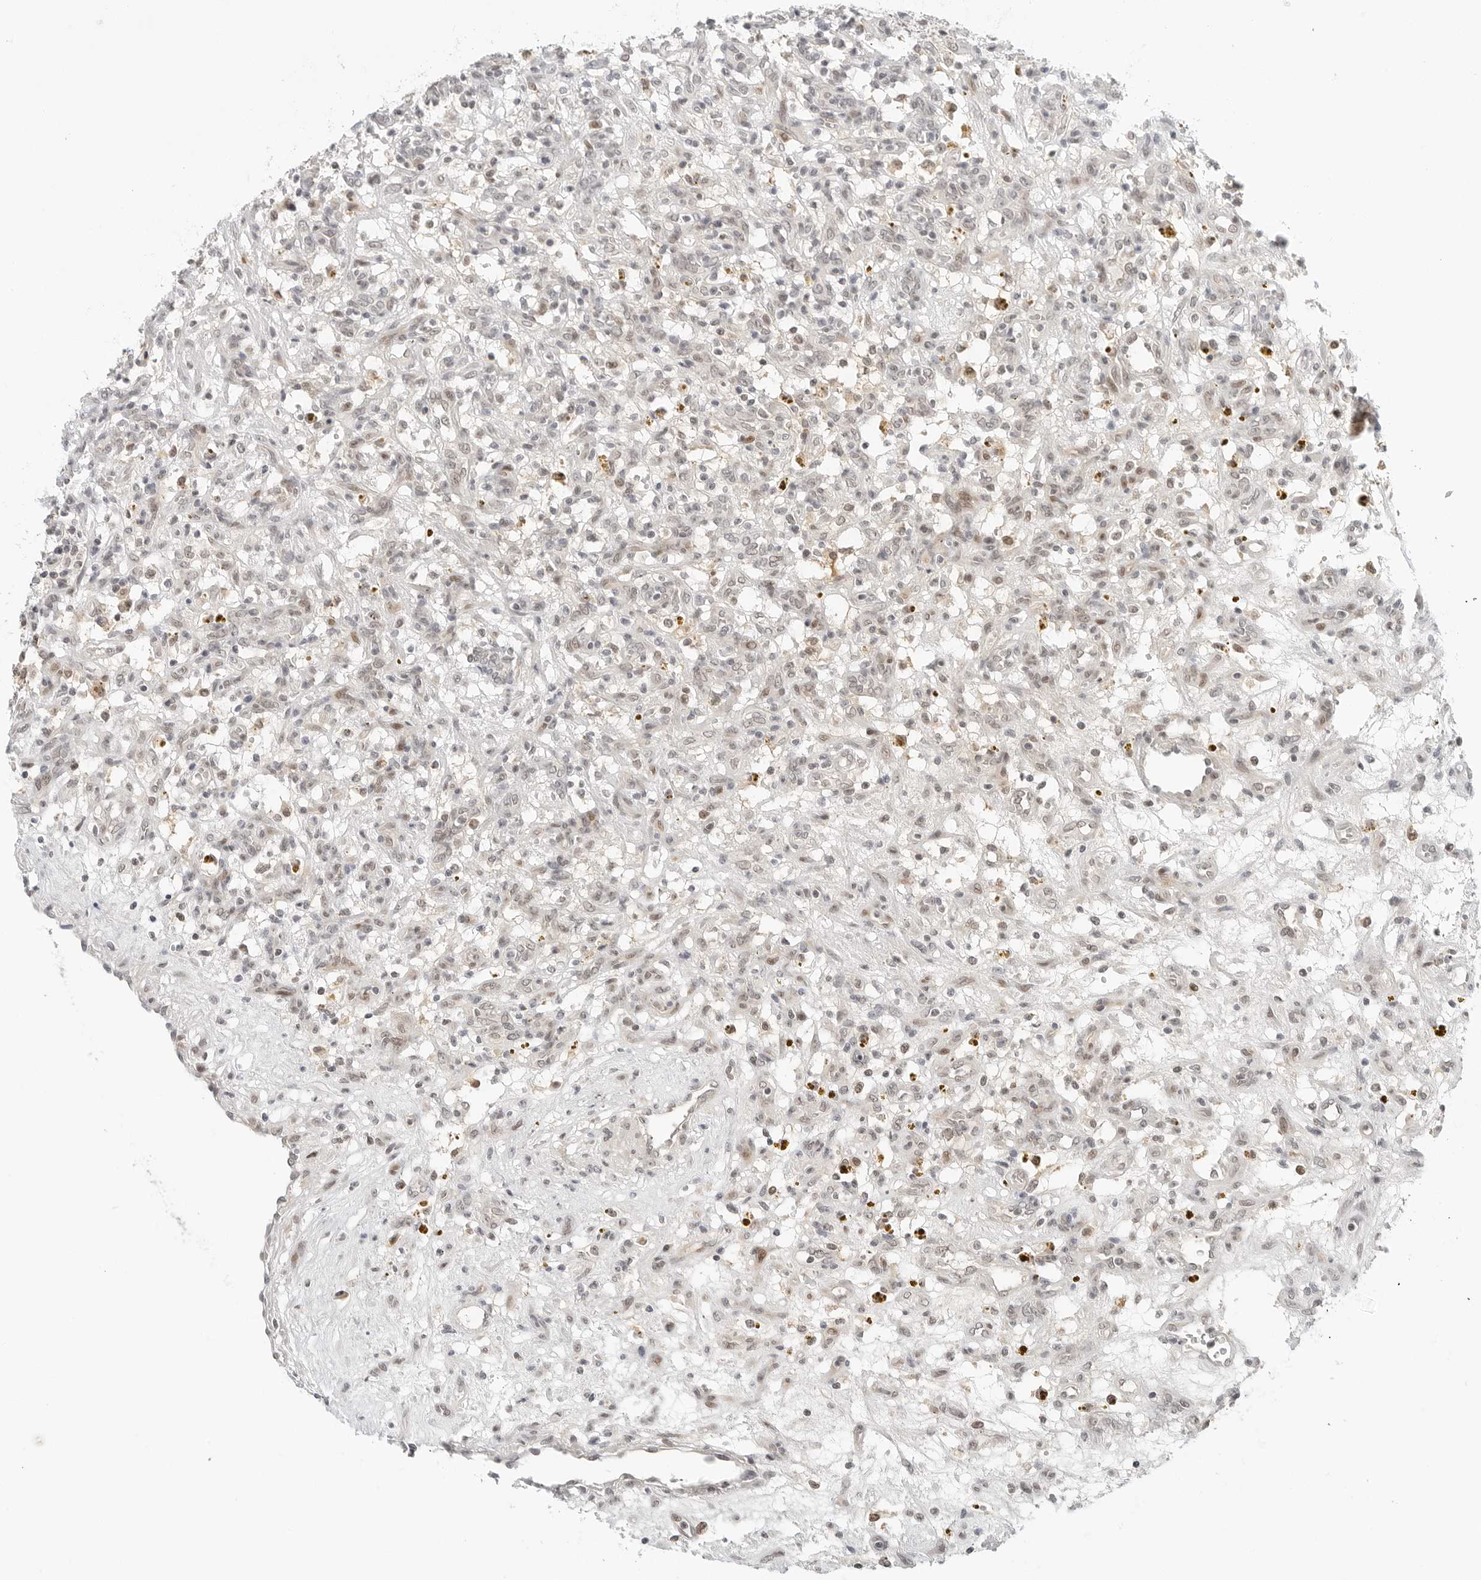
{"staining": {"intensity": "negative", "quantity": "none", "location": "none"}, "tissue": "renal cancer", "cell_type": "Tumor cells", "image_type": "cancer", "snomed": [{"axis": "morphology", "description": "Adenocarcinoma, NOS"}, {"axis": "topography", "description": "Kidney"}], "caption": "This is an IHC histopathology image of renal cancer (adenocarcinoma). There is no expression in tumor cells.", "gene": "TSEN2", "patient": {"sex": "female", "age": 57}}